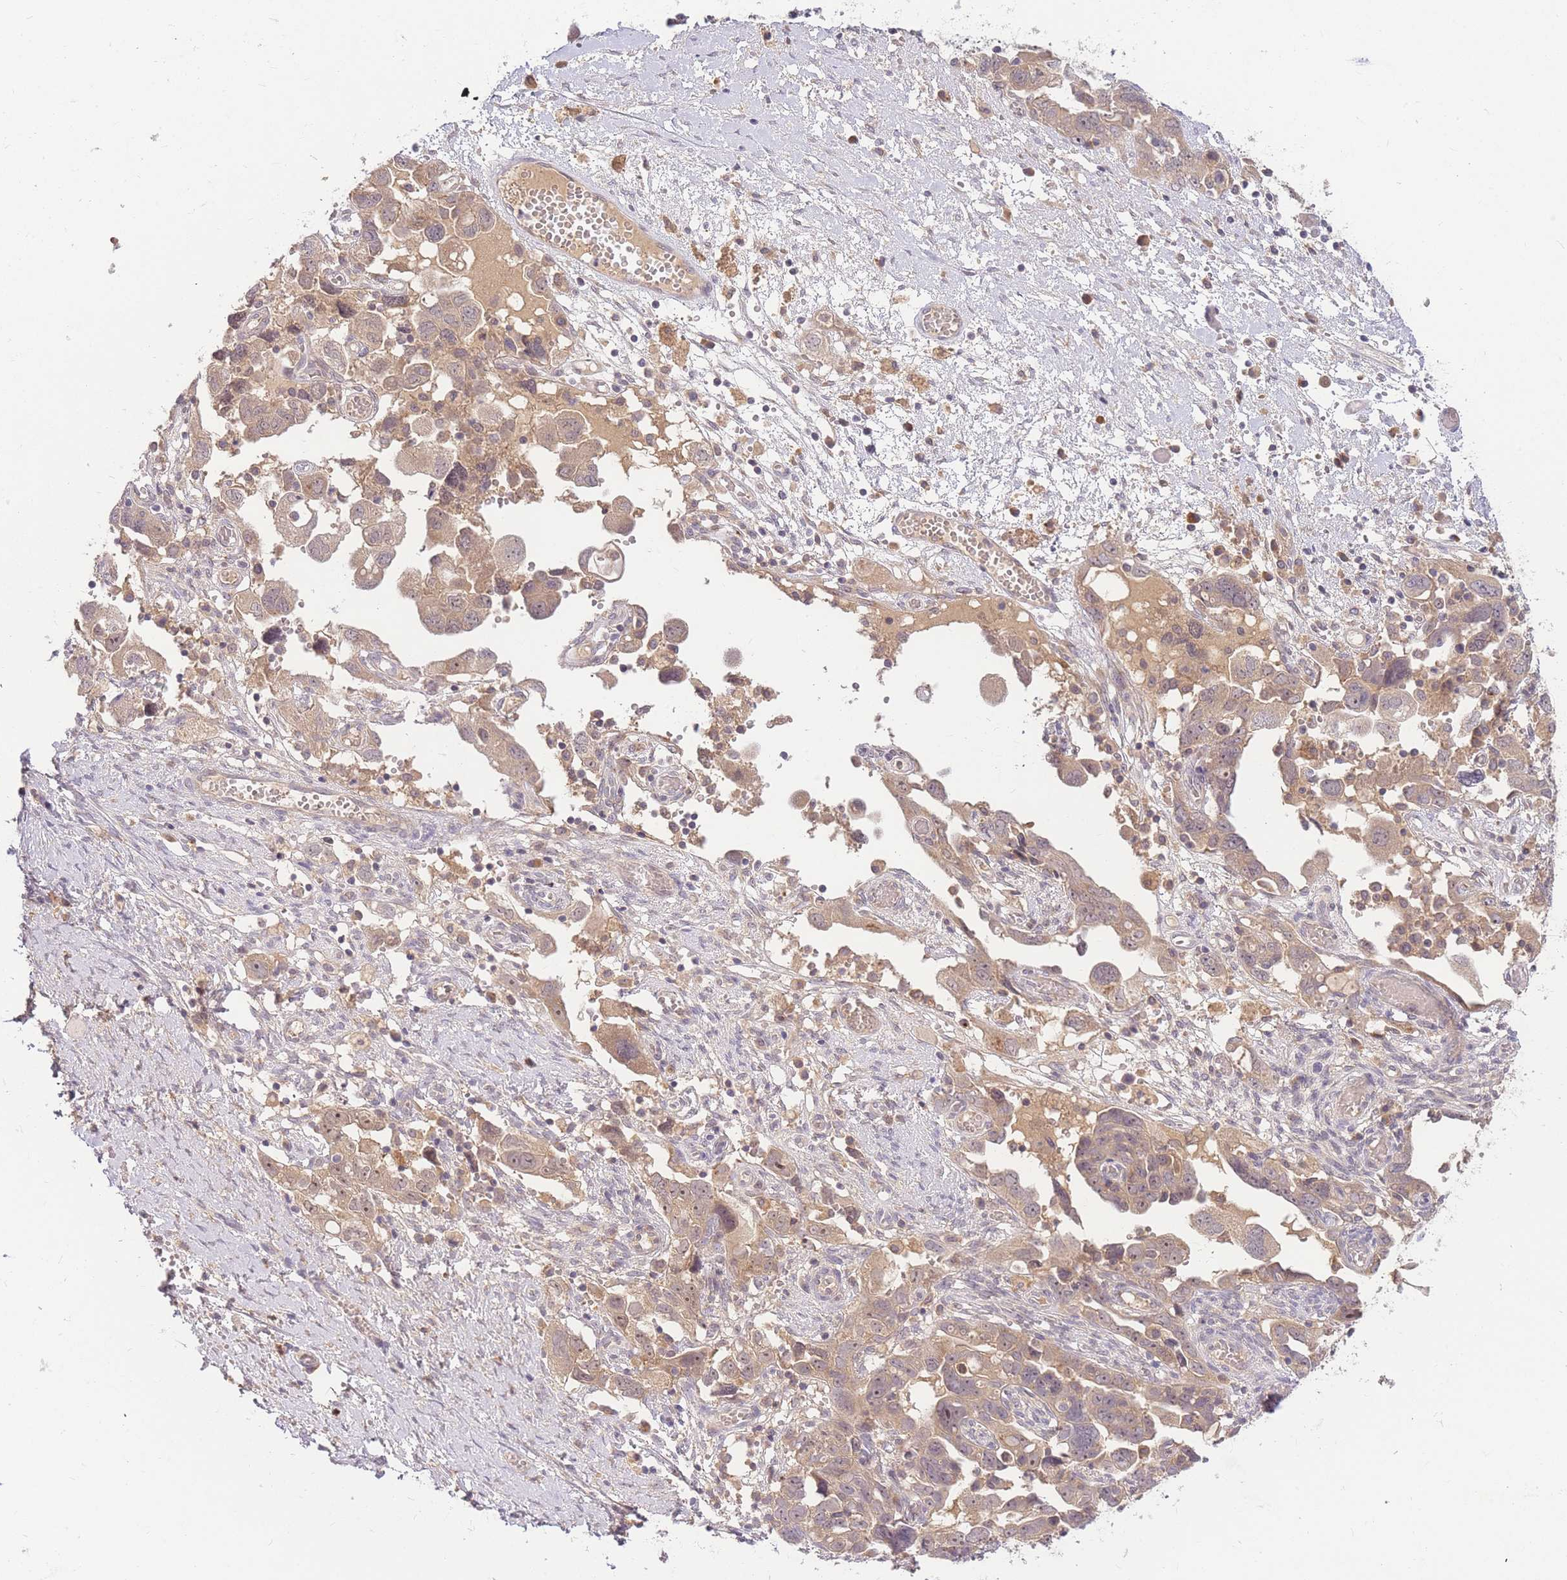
{"staining": {"intensity": "weak", "quantity": ">75%", "location": "cytoplasmic/membranous,nuclear"}, "tissue": "ovarian cancer", "cell_type": "Tumor cells", "image_type": "cancer", "snomed": [{"axis": "morphology", "description": "Carcinoma, NOS"}, {"axis": "morphology", "description": "Cystadenocarcinoma, serous, NOS"}, {"axis": "topography", "description": "Ovary"}], "caption": "This is an image of immunohistochemistry (IHC) staining of ovarian cancer, which shows weak positivity in the cytoplasmic/membranous and nuclear of tumor cells.", "gene": "ZNF577", "patient": {"sex": "female", "age": 69}}